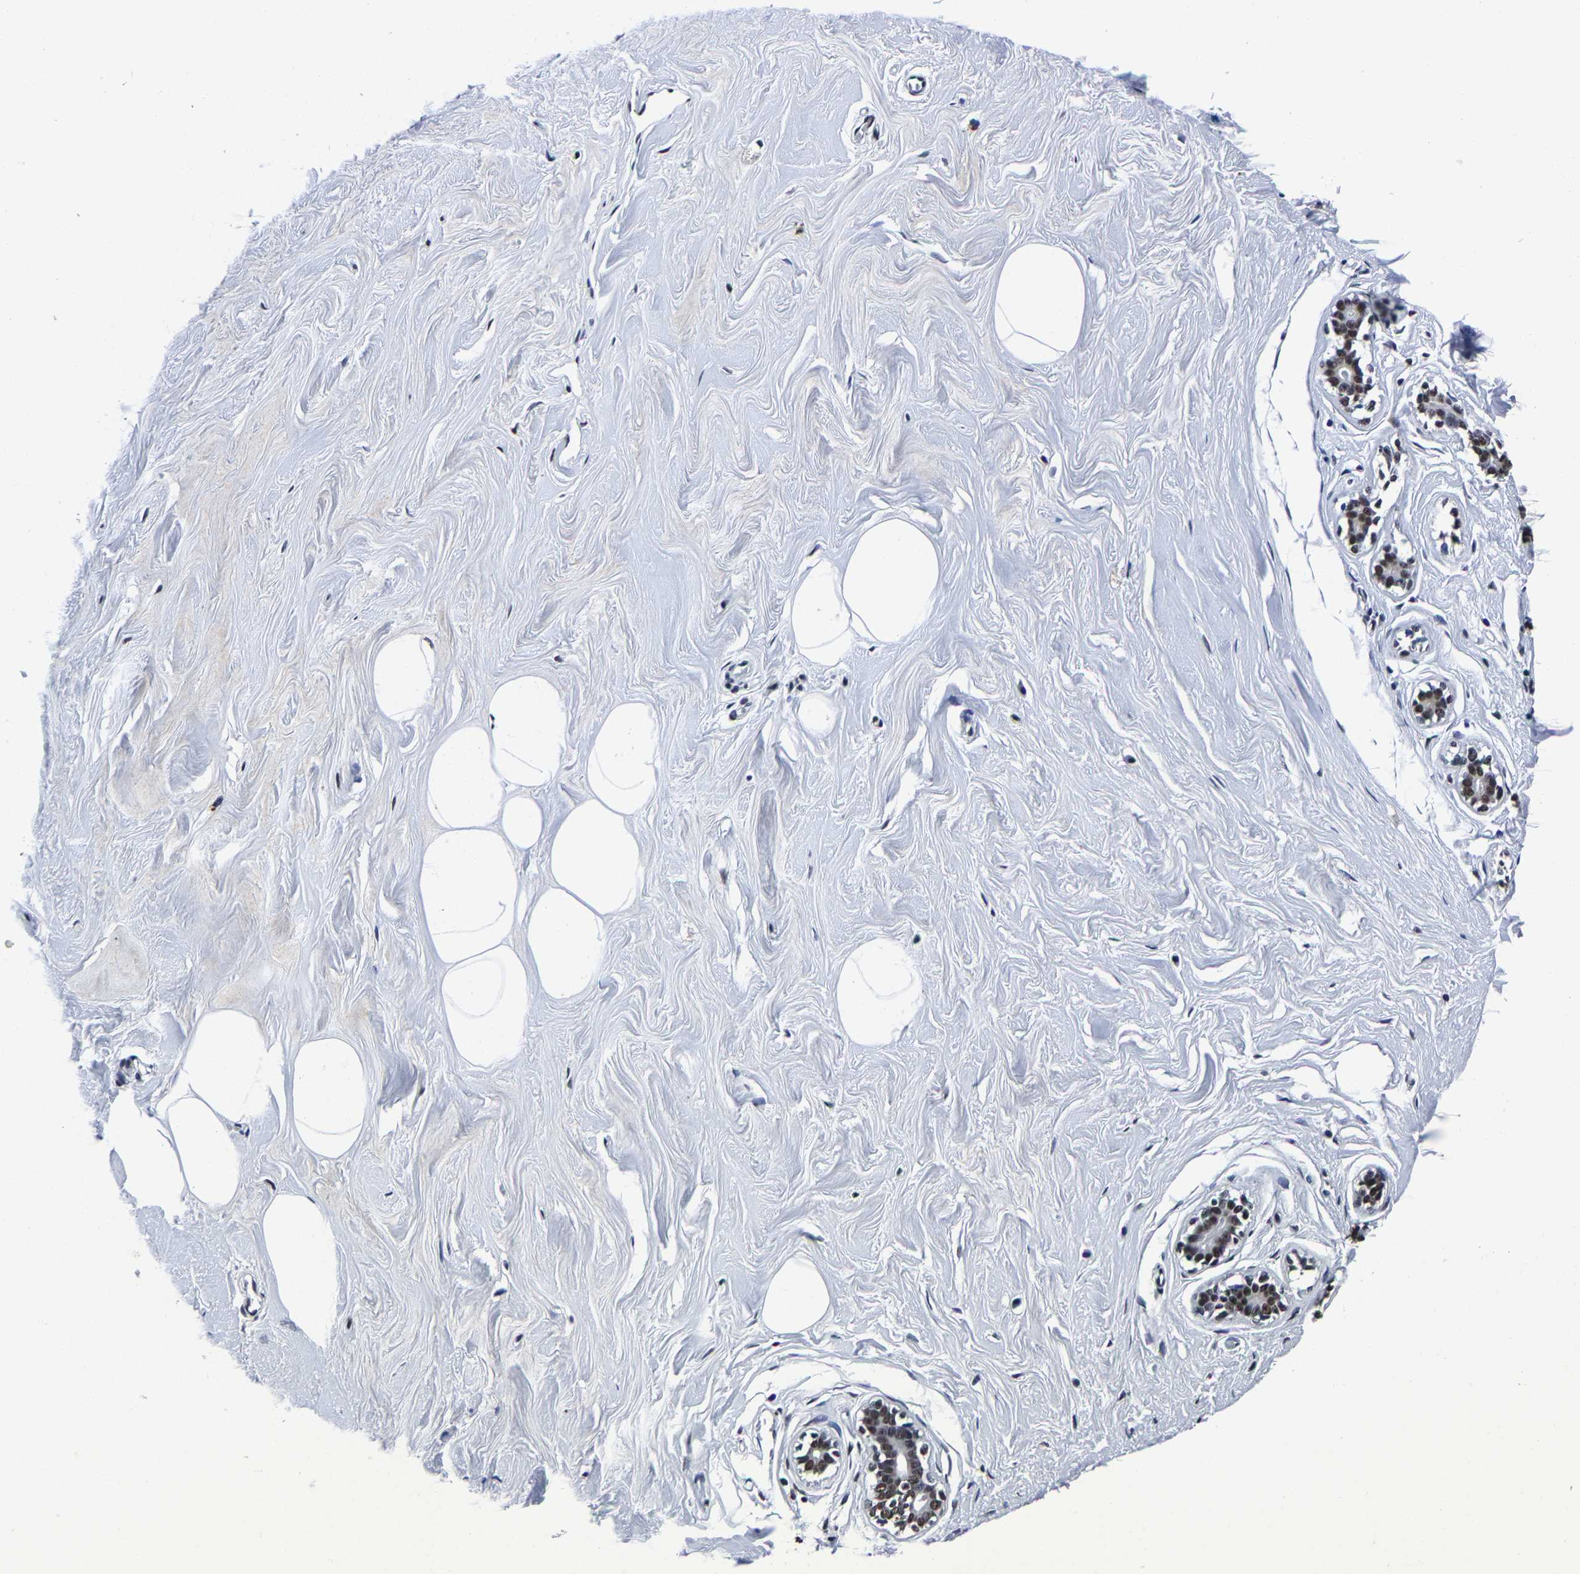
{"staining": {"intensity": "moderate", "quantity": ">75%", "location": "nuclear"}, "tissue": "adipose tissue", "cell_type": "Adipocytes", "image_type": "normal", "snomed": [{"axis": "morphology", "description": "Normal tissue, NOS"}, {"axis": "morphology", "description": "Fibrosis, NOS"}, {"axis": "topography", "description": "Breast"}, {"axis": "topography", "description": "Adipose tissue"}], "caption": "DAB (3,3'-diaminobenzidine) immunohistochemical staining of normal human adipose tissue displays moderate nuclear protein expression in approximately >75% of adipocytes.", "gene": "RBM45", "patient": {"sex": "female", "age": 39}}